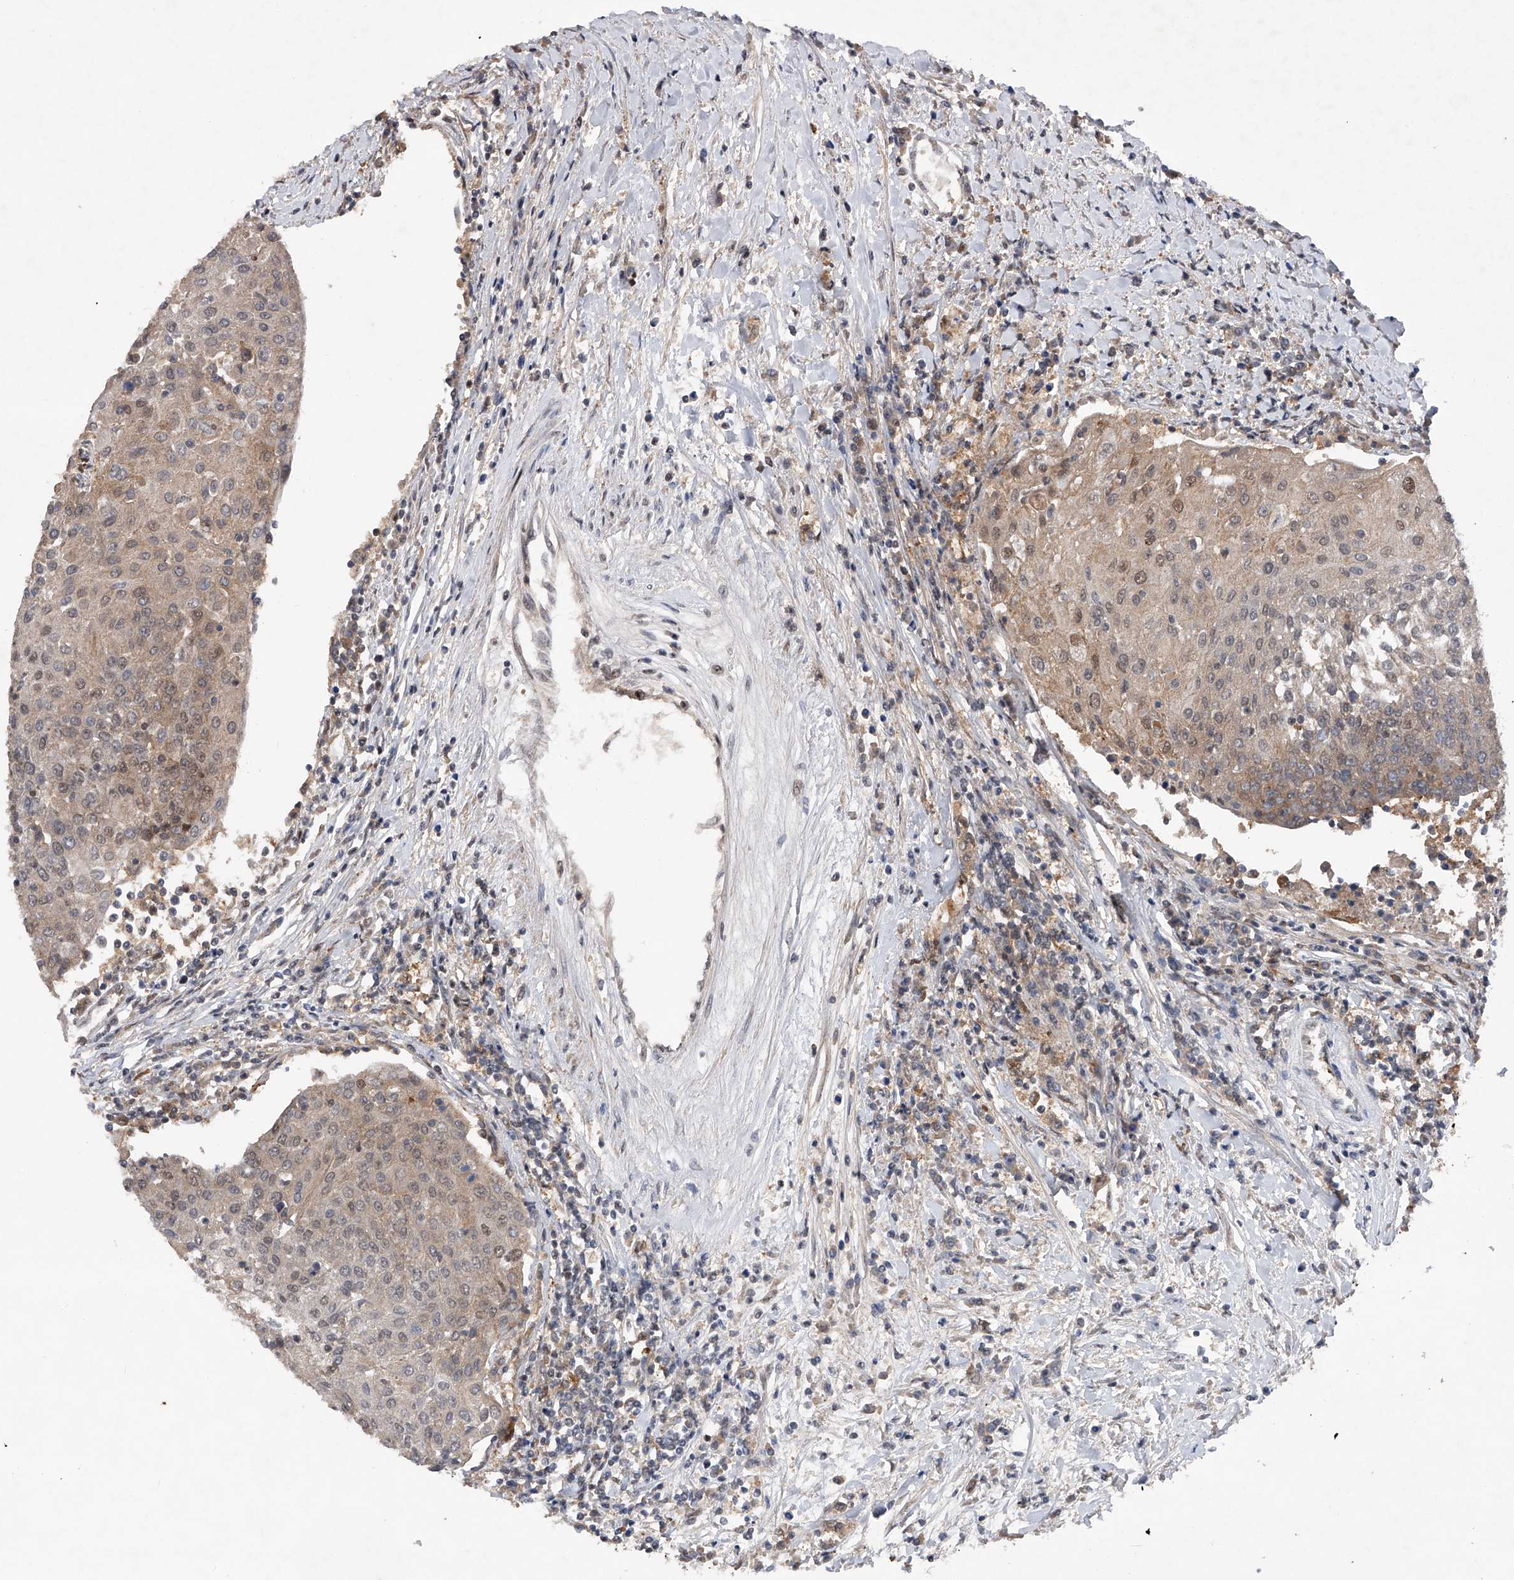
{"staining": {"intensity": "weak", "quantity": "<25%", "location": "cytoplasmic/membranous,nuclear"}, "tissue": "urothelial cancer", "cell_type": "Tumor cells", "image_type": "cancer", "snomed": [{"axis": "morphology", "description": "Urothelial carcinoma, High grade"}, {"axis": "topography", "description": "Urinary bladder"}], "caption": "IHC of human urothelial cancer reveals no positivity in tumor cells.", "gene": "RWDD2A", "patient": {"sex": "female", "age": 85}}